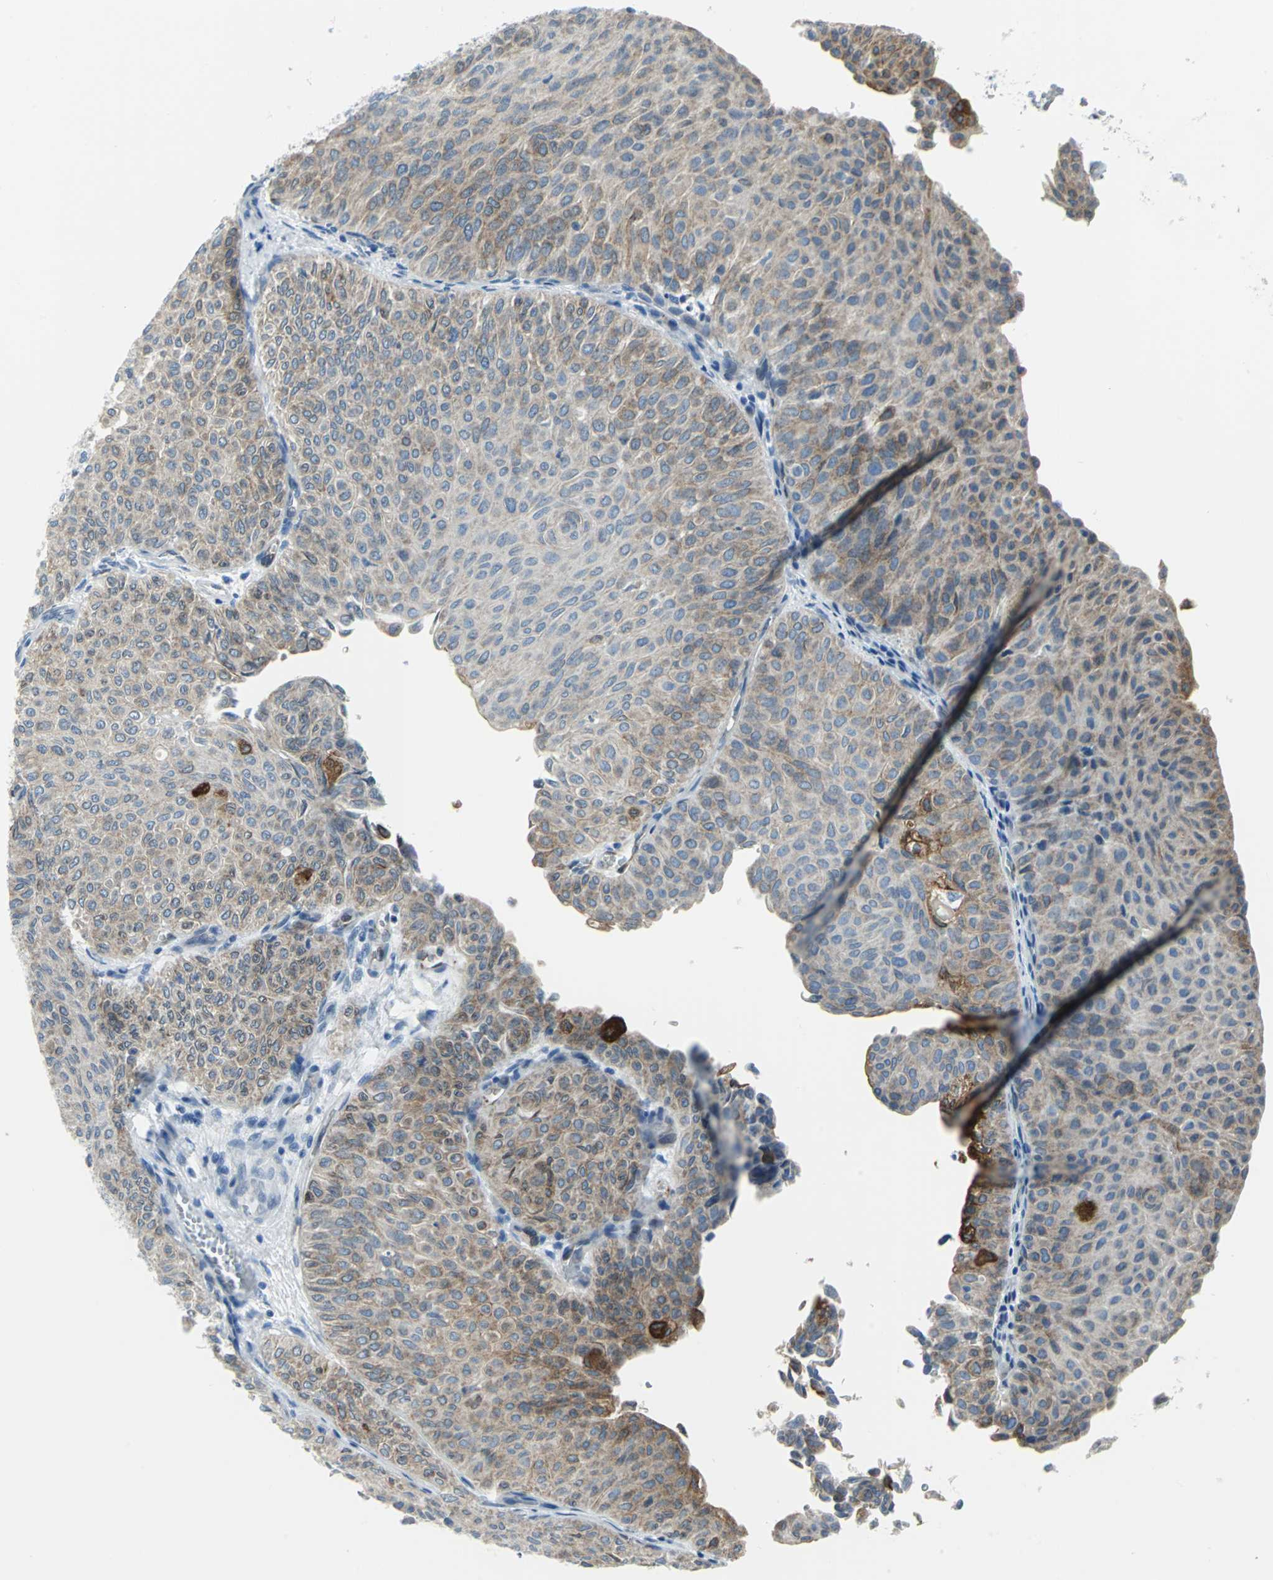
{"staining": {"intensity": "moderate", "quantity": "25%-75%", "location": "cytoplasmic/membranous"}, "tissue": "urothelial cancer", "cell_type": "Tumor cells", "image_type": "cancer", "snomed": [{"axis": "morphology", "description": "Urothelial carcinoma, Low grade"}, {"axis": "topography", "description": "Urinary bladder"}], "caption": "This is a histology image of IHC staining of urothelial cancer, which shows moderate positivity in the cytoplasmic/membranous of tumor cells.", "gene": "CYB5A", "patient": {"sex": "male", "age": 78}}